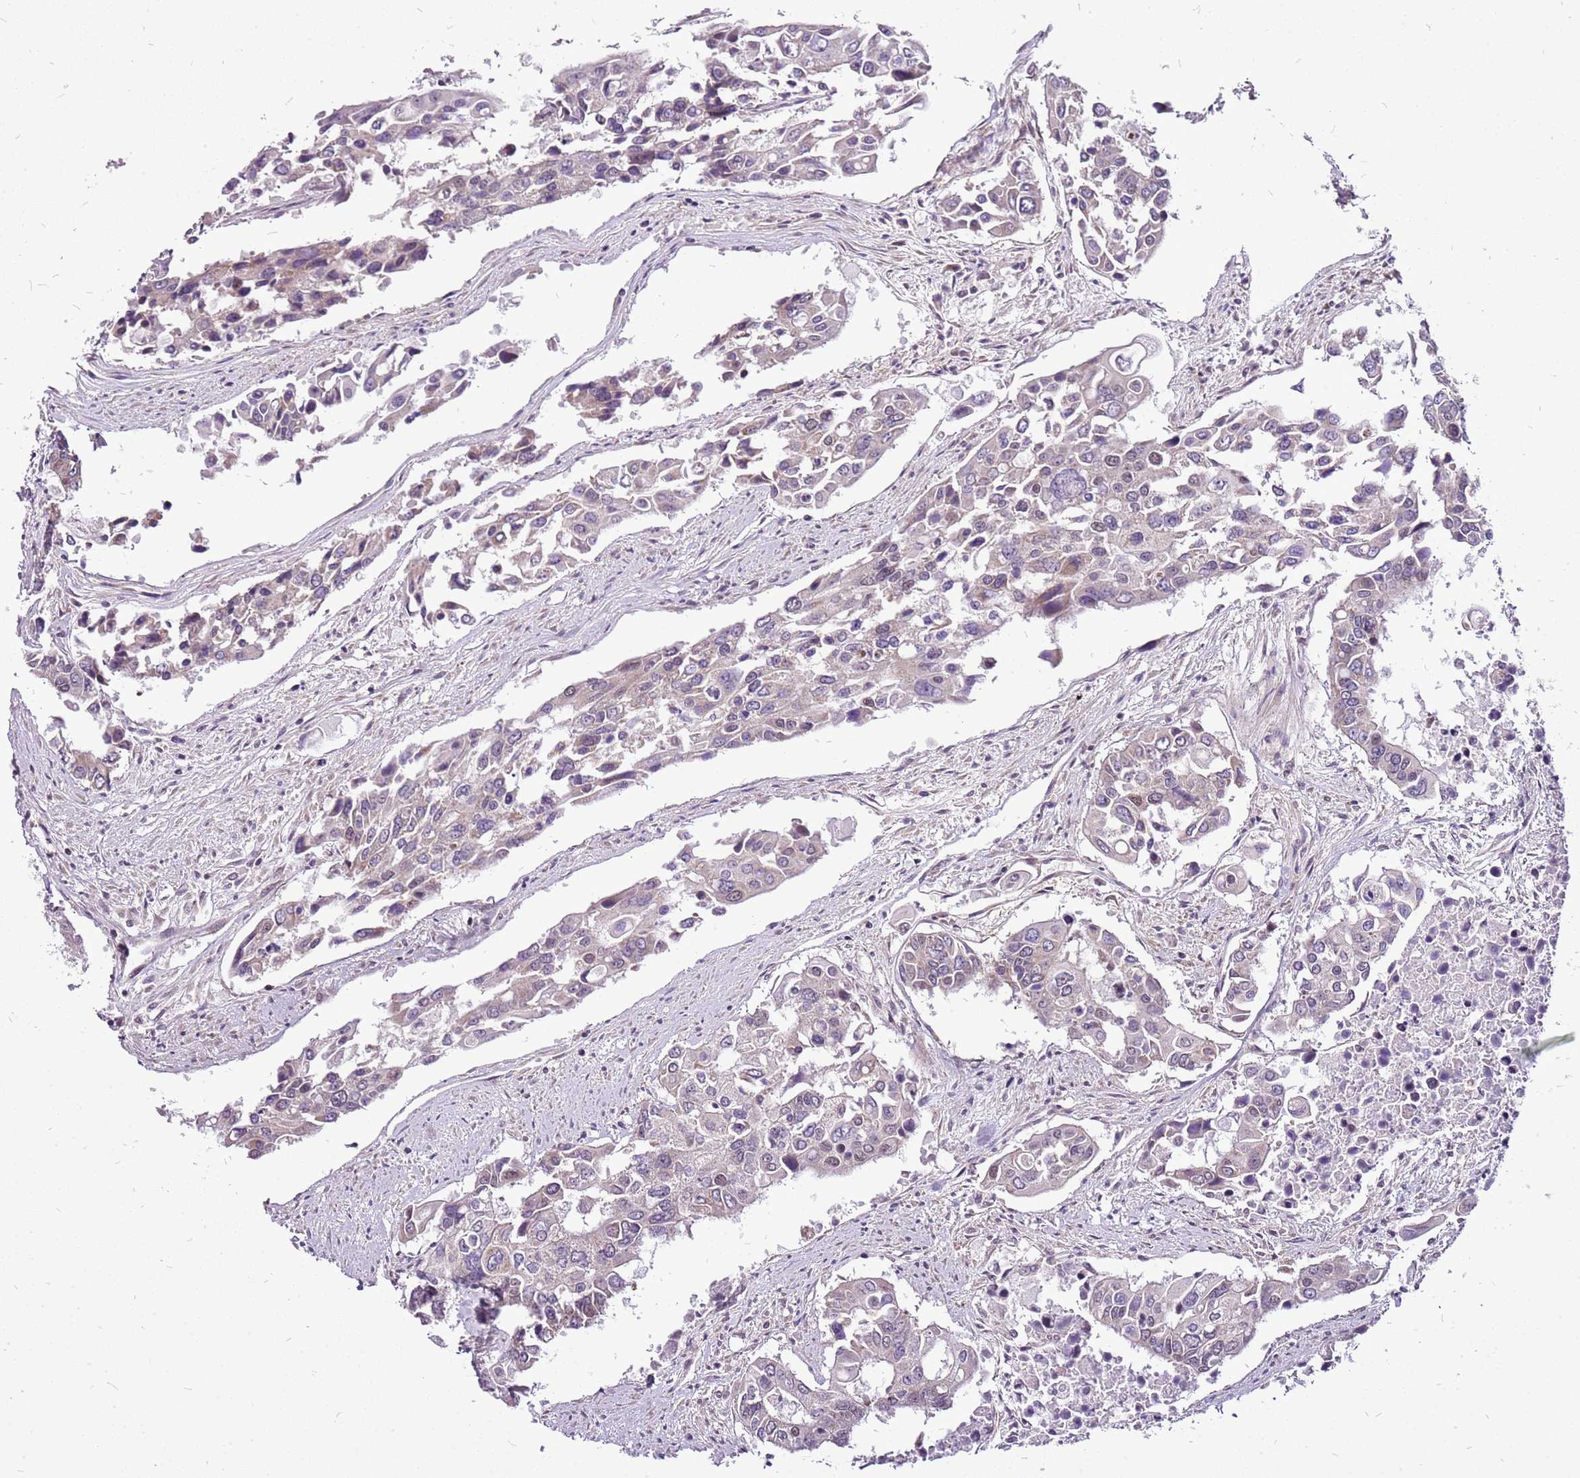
{"staining": {"intensity": "moderate", "quantity": "<25%", "location": "nuclear"}, "tissue": "colorectal cancer", "cell_type": "Tumor cells", "image_type": "cancer", "snomed": [{"axis": "morphology", "description": "Adenocarcinoma, NOS"}, {"axis": "topography", "description": "Colon"}], "caption": "Protein staining of colorectal cancer (adenocarcinoma) tissue exhibits moderate nuclear staining in approximately <25% of tumor cells. (IHC, brightfield microscopy, high magnification).", "gene": "CCDC166", "patient": {"sex": "male", "age": 77}}